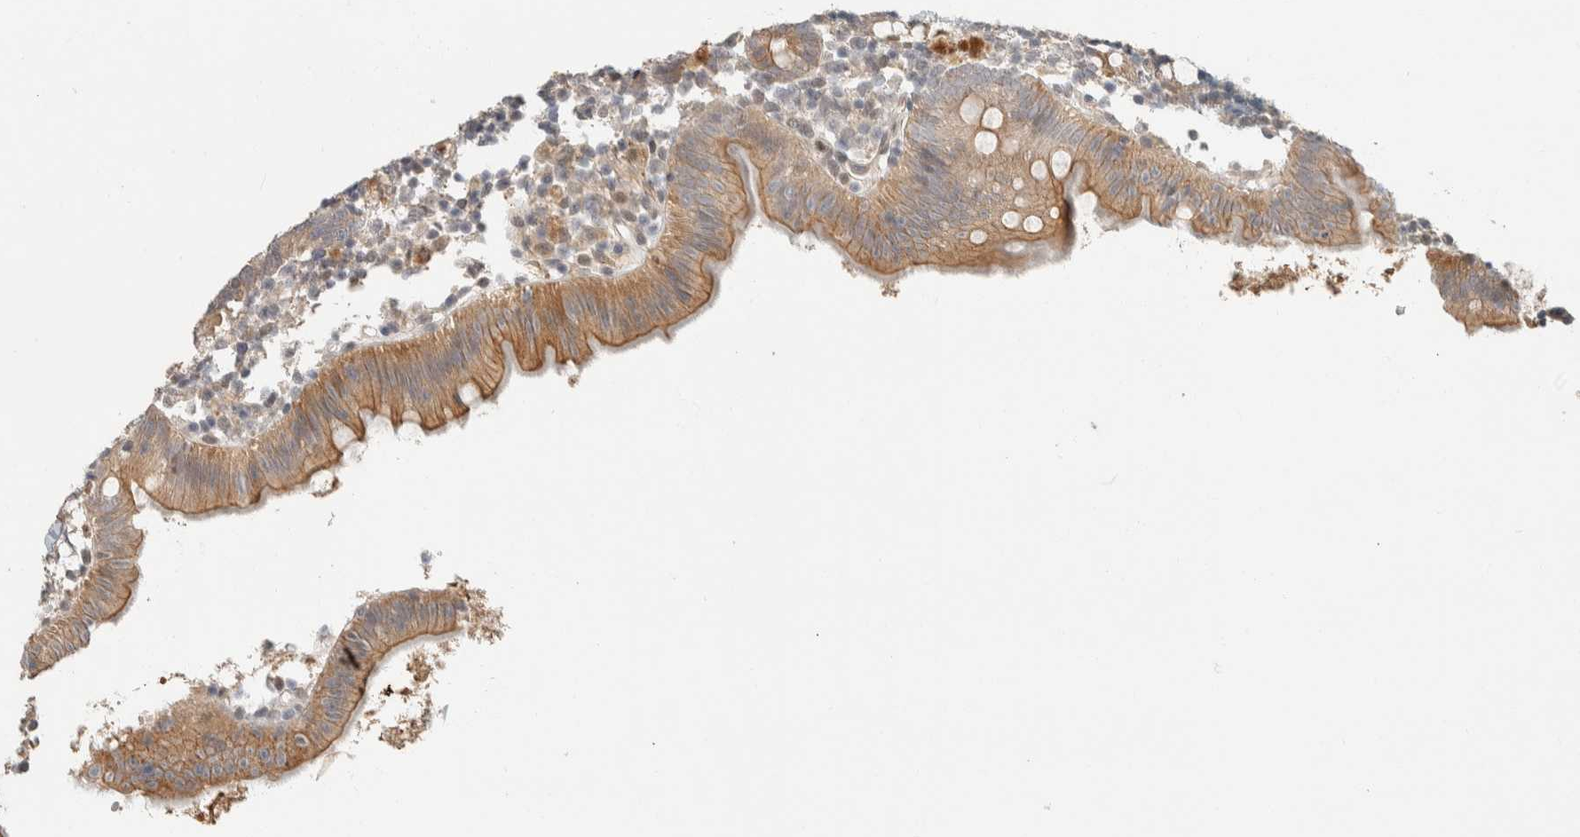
{"staining": {"intensity": "moderate", "quantity": ">75%", "location": "cytoplasmic/membranous"}, "tissue": "appendix", "cell_type": "Glandular cells", "image_type": "normal", "snomed": [{"axis": "morphology", "description": "Normal tissue, NOS"}, {"axis": "topography", "description": "Appendix"}], "caption": "The micrograph exhibits immunohistochemical staining of unremarkable appendix. There is moderate cytoplasmic/membranous expression is identified in about >75% of glandular cells. The protein is shown in brown color, while the nuclei are stained blue.", "gene": "ZBTB2", "patient": {"sex": "female", "age": 20}}